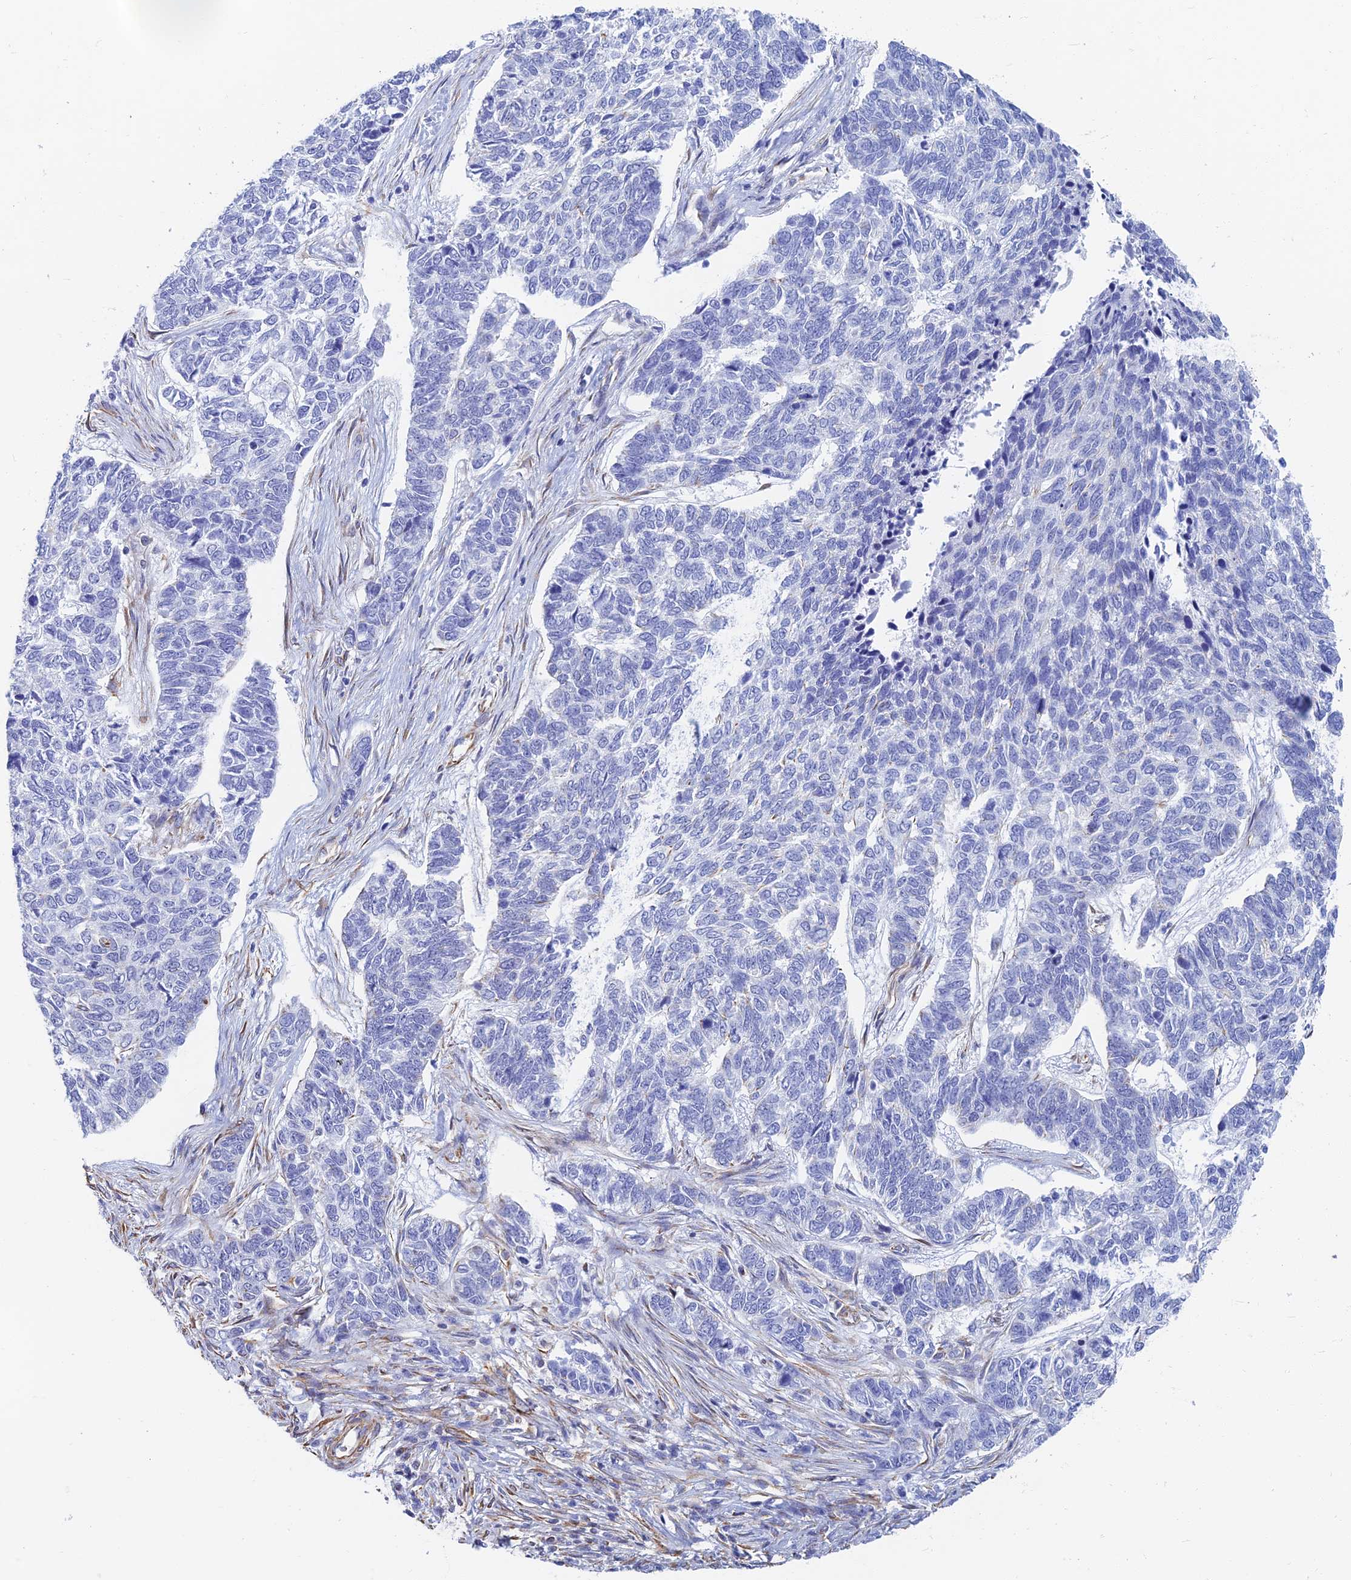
{"staining": {"intensity": "negative", "quantity": "none", "location": "none"}, "tissue": "skin cancer", "cell_type": "Tumor cells", "image_type": "cancer", "snomed": [{"axis": "morphology", "description": "Basal cell carcinoma"}, {"axis": "topography", "description": "Skin"}], "caption": "Immunohistochemical staining of human skin cancer (basal cell carcinoma) exhibits no significant expression in tumor cells. (IHC, brightfield microscopy, high magnification).", "gene": "RMC1", "patient": {"sex": "female", "age": 65}}